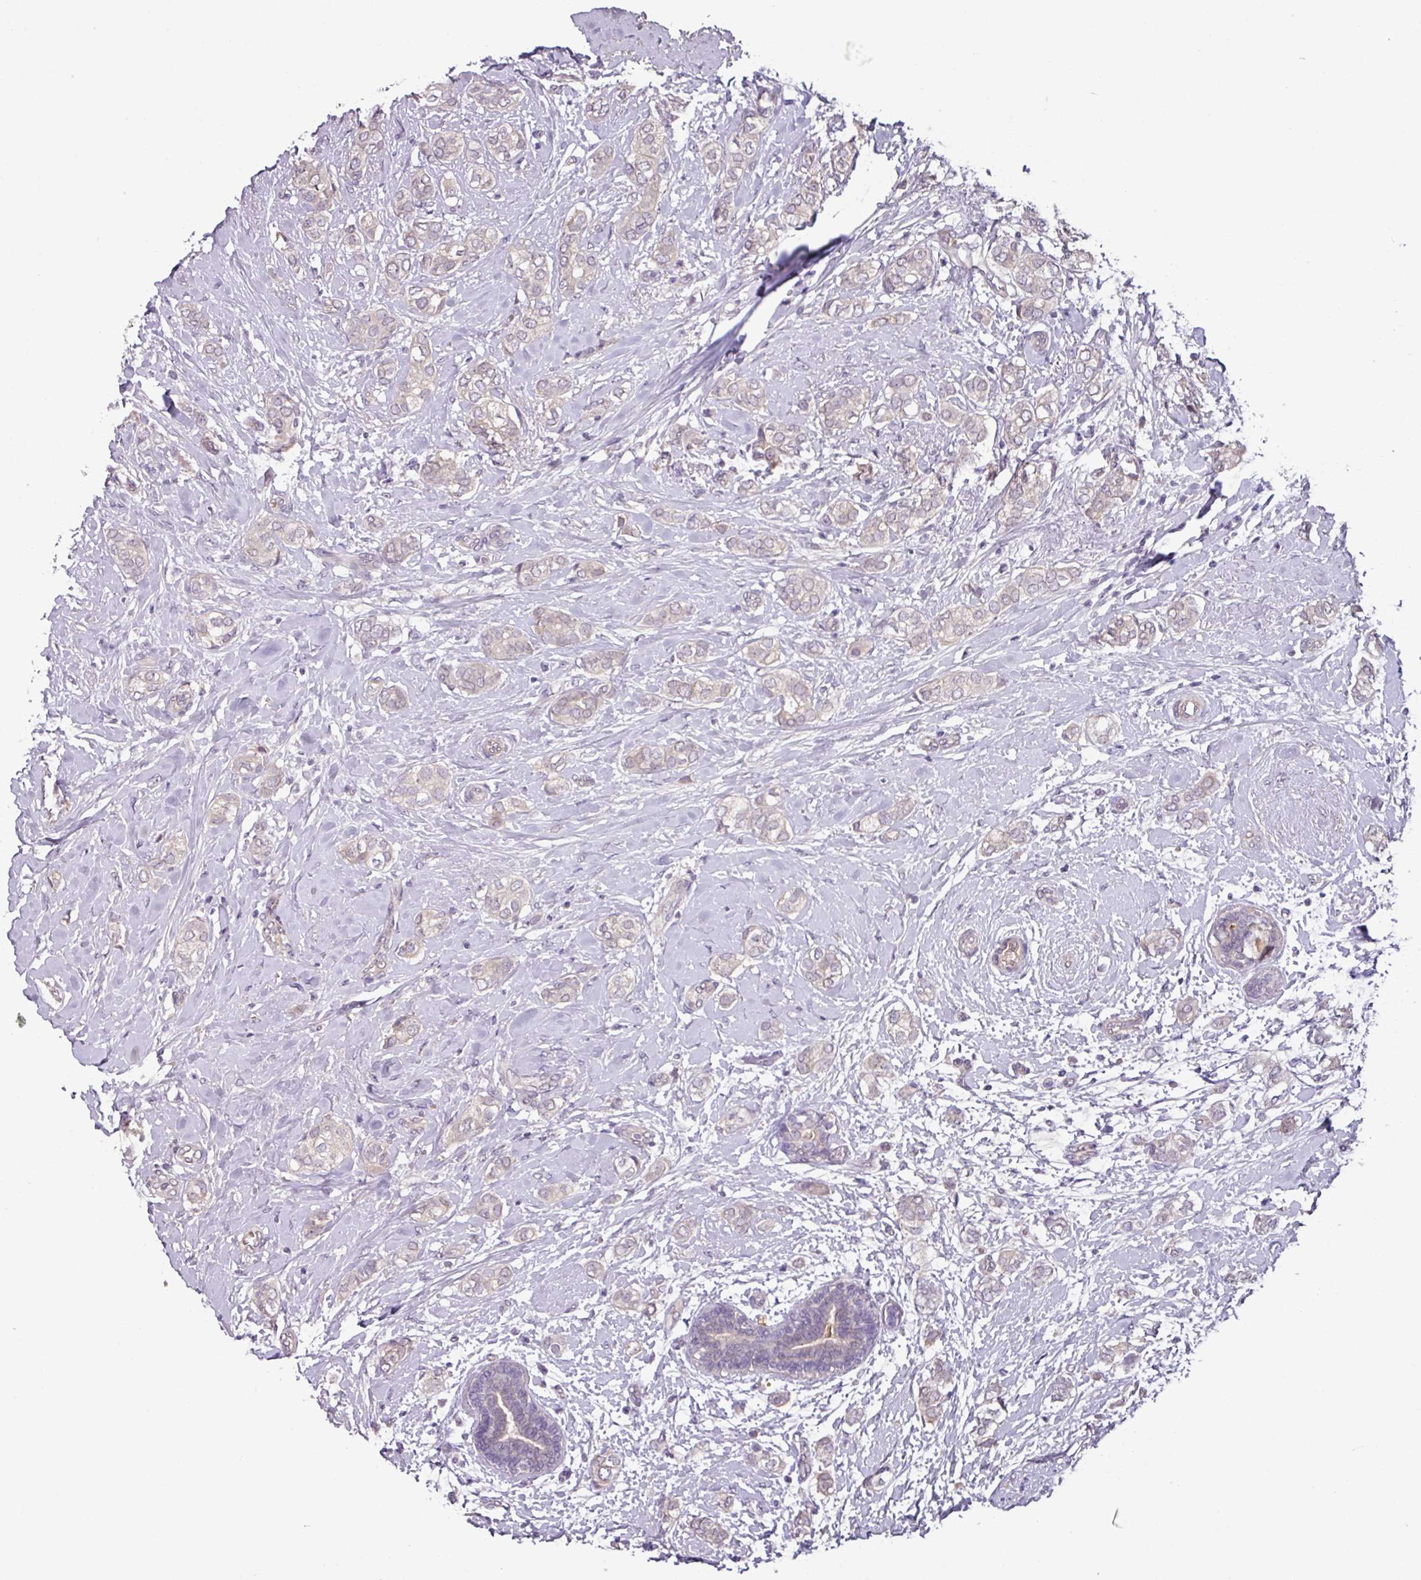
{"staining": {"intensity": "weak", "quantity": "<25%", "location": "cytoplasmic/membranous"}, "tissue": "breast cancer", "cell_type": "Tumor cells", "image_type": "cancer", "snomed": [{"axis": "morphology", "description": "Duct carcinoma"}, {"axis": "topography", "description": "Breast"}], "caption": "Human breast cancer stained for a protein using immunohistochemistry (IHC) exhibits no positivity in tumor cells.", "gene": "SLC5A10", "patient": {"sex": "female", "age": 73}}